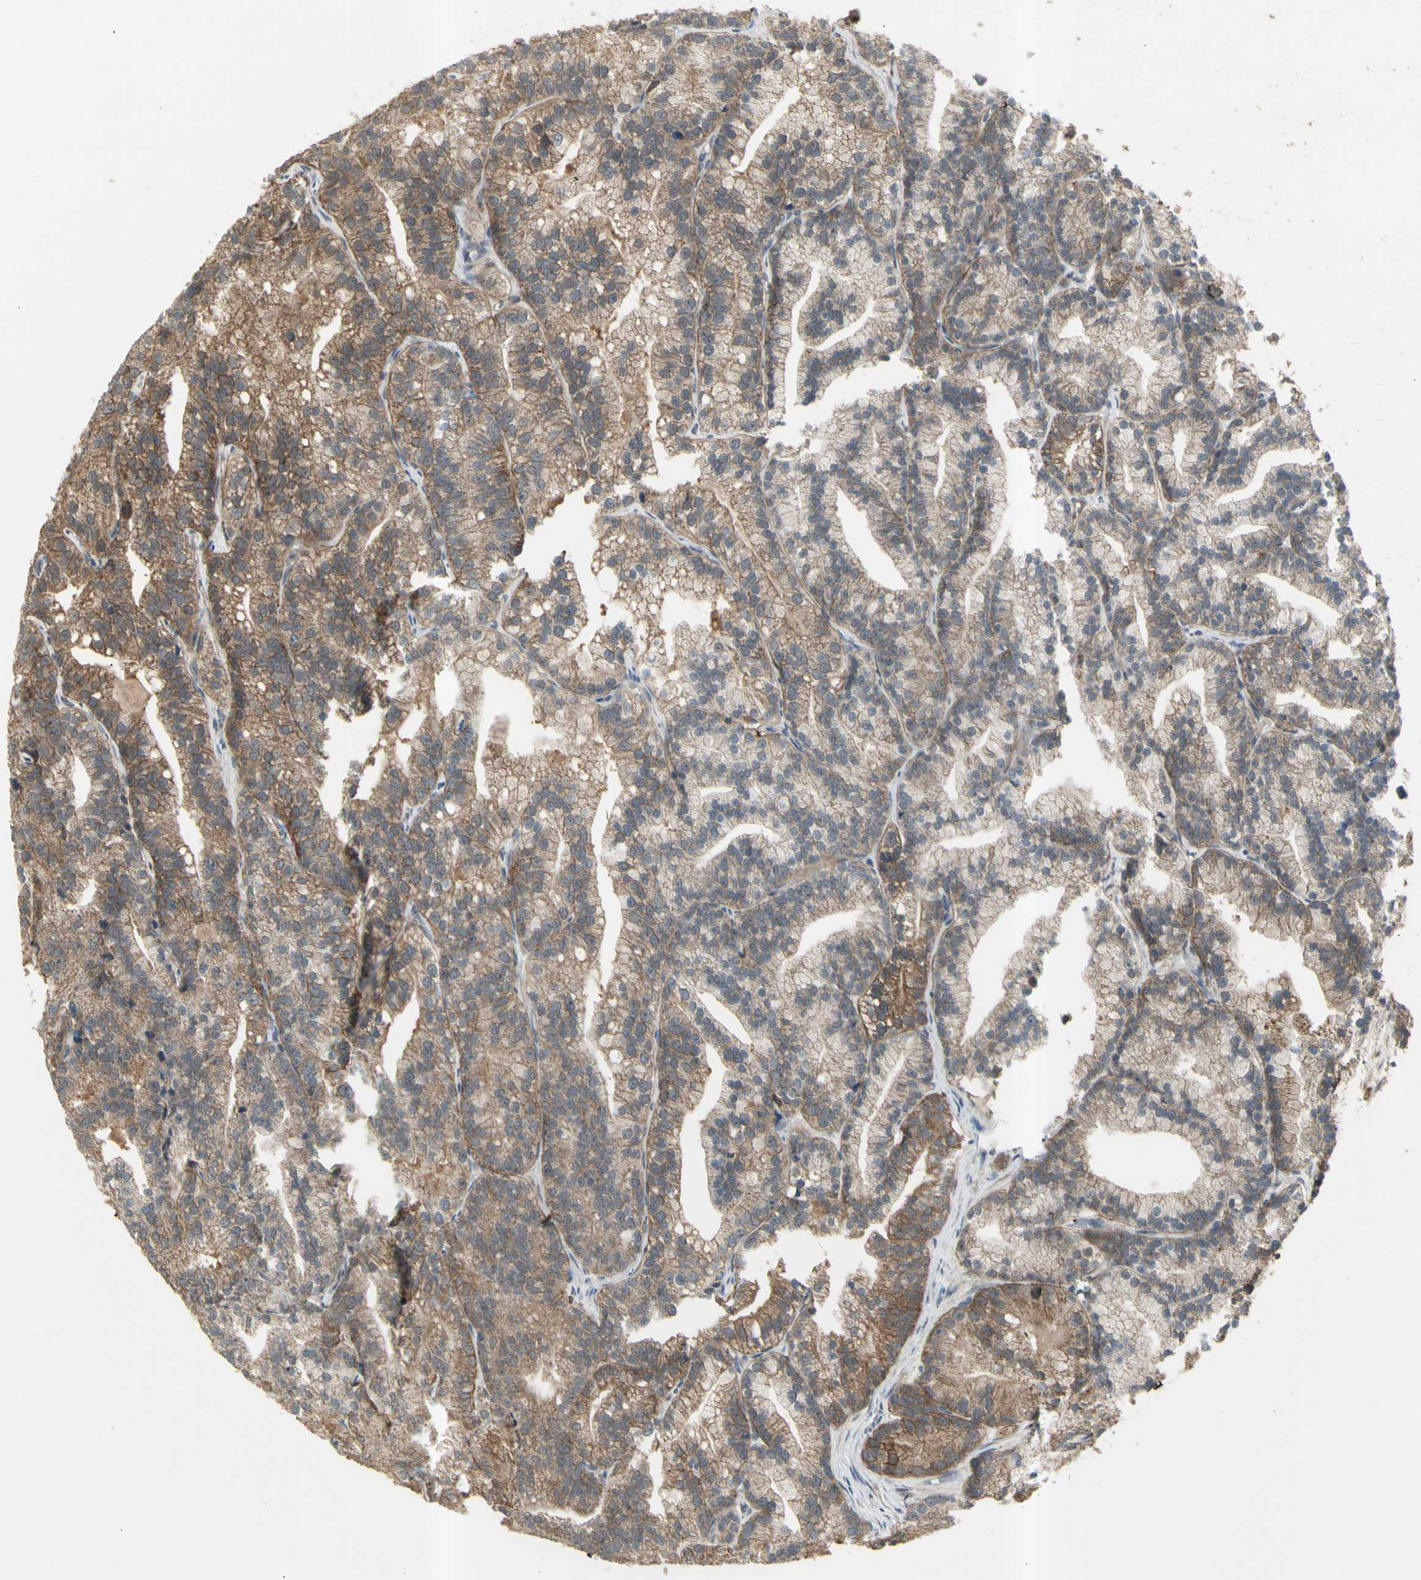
{"staining": {"intensity": "moderate", "quantity": ">75%", "location": "cytoplasmic/membranous"}, "tissue": "prostate cancer", "cell_type": "Tumor cells", "image_type": "cancer", "snomed": [{"axis": "morphology", "description": "Adenocarcinoma, Low grade"}, {"axis": "topography", "description": "Prostate"}], "caption": "There is medium levels of moderate cytoplasmic/membranous expression in tumor cells of prostate cancer, as demonstrated by immunohistochemical staining (brown color).", "gene": "ALOX12", "patient": {"sex": "male", "age": 89}}